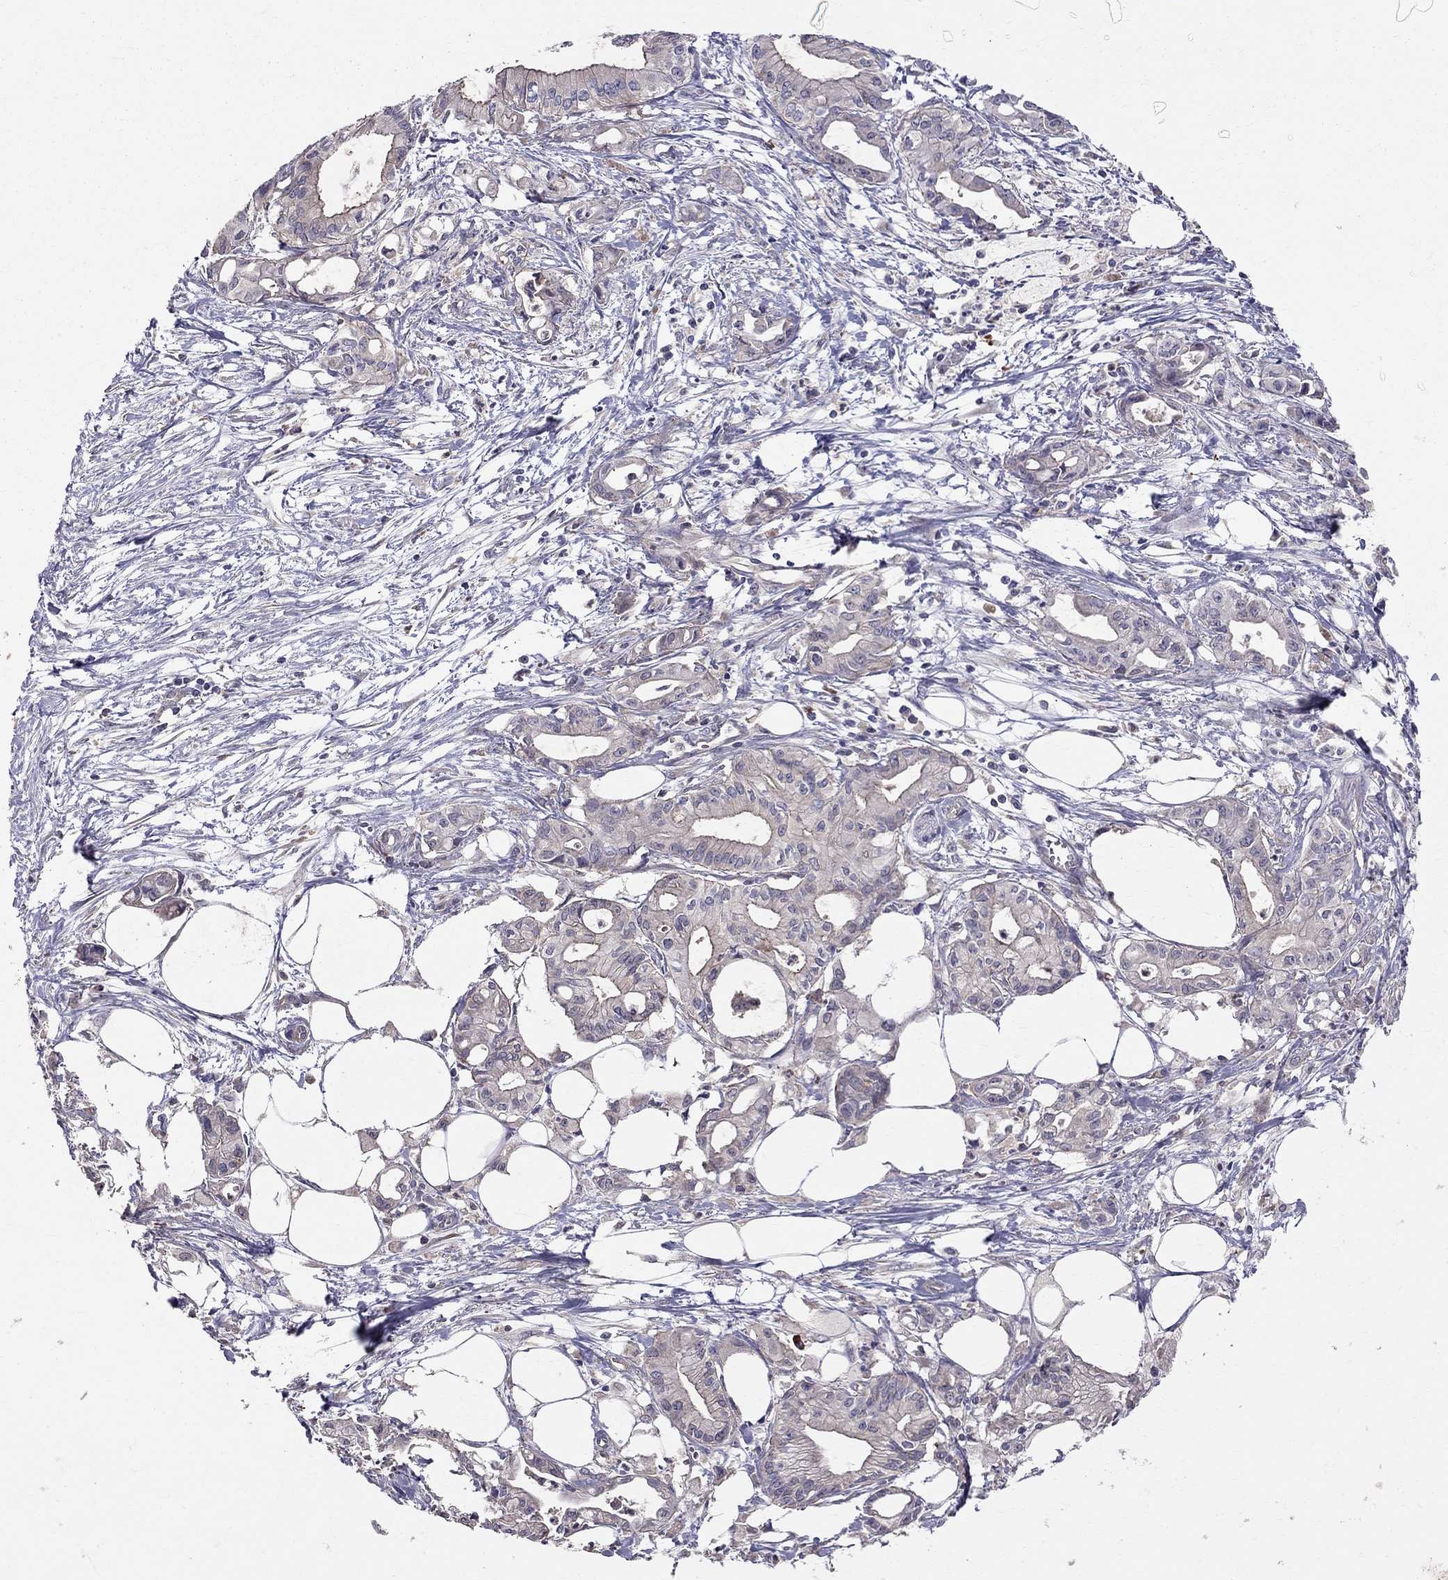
{"staining": {"intensity": "moderate", "quantity": "<25%", "location": "cytoplasmic/membranous"}, "tissue": "pancreatic cancer", "cell_type": "Tumor cells", "image_type": "cancer", "snomed": [{"axis": "morphology", "description": "Adenocarcinoma, NOS"}, {"axis": "topography", "description": "Pancreas"}], "caption": "Protein staining exhibits moderate cytoplasmic/membranous positivity in about <25% of tumor cells in pancreatic cancer (adenocarcinoma).", "gene": "PIK3CG", "patient": {"sex": "male", "age": 71}}